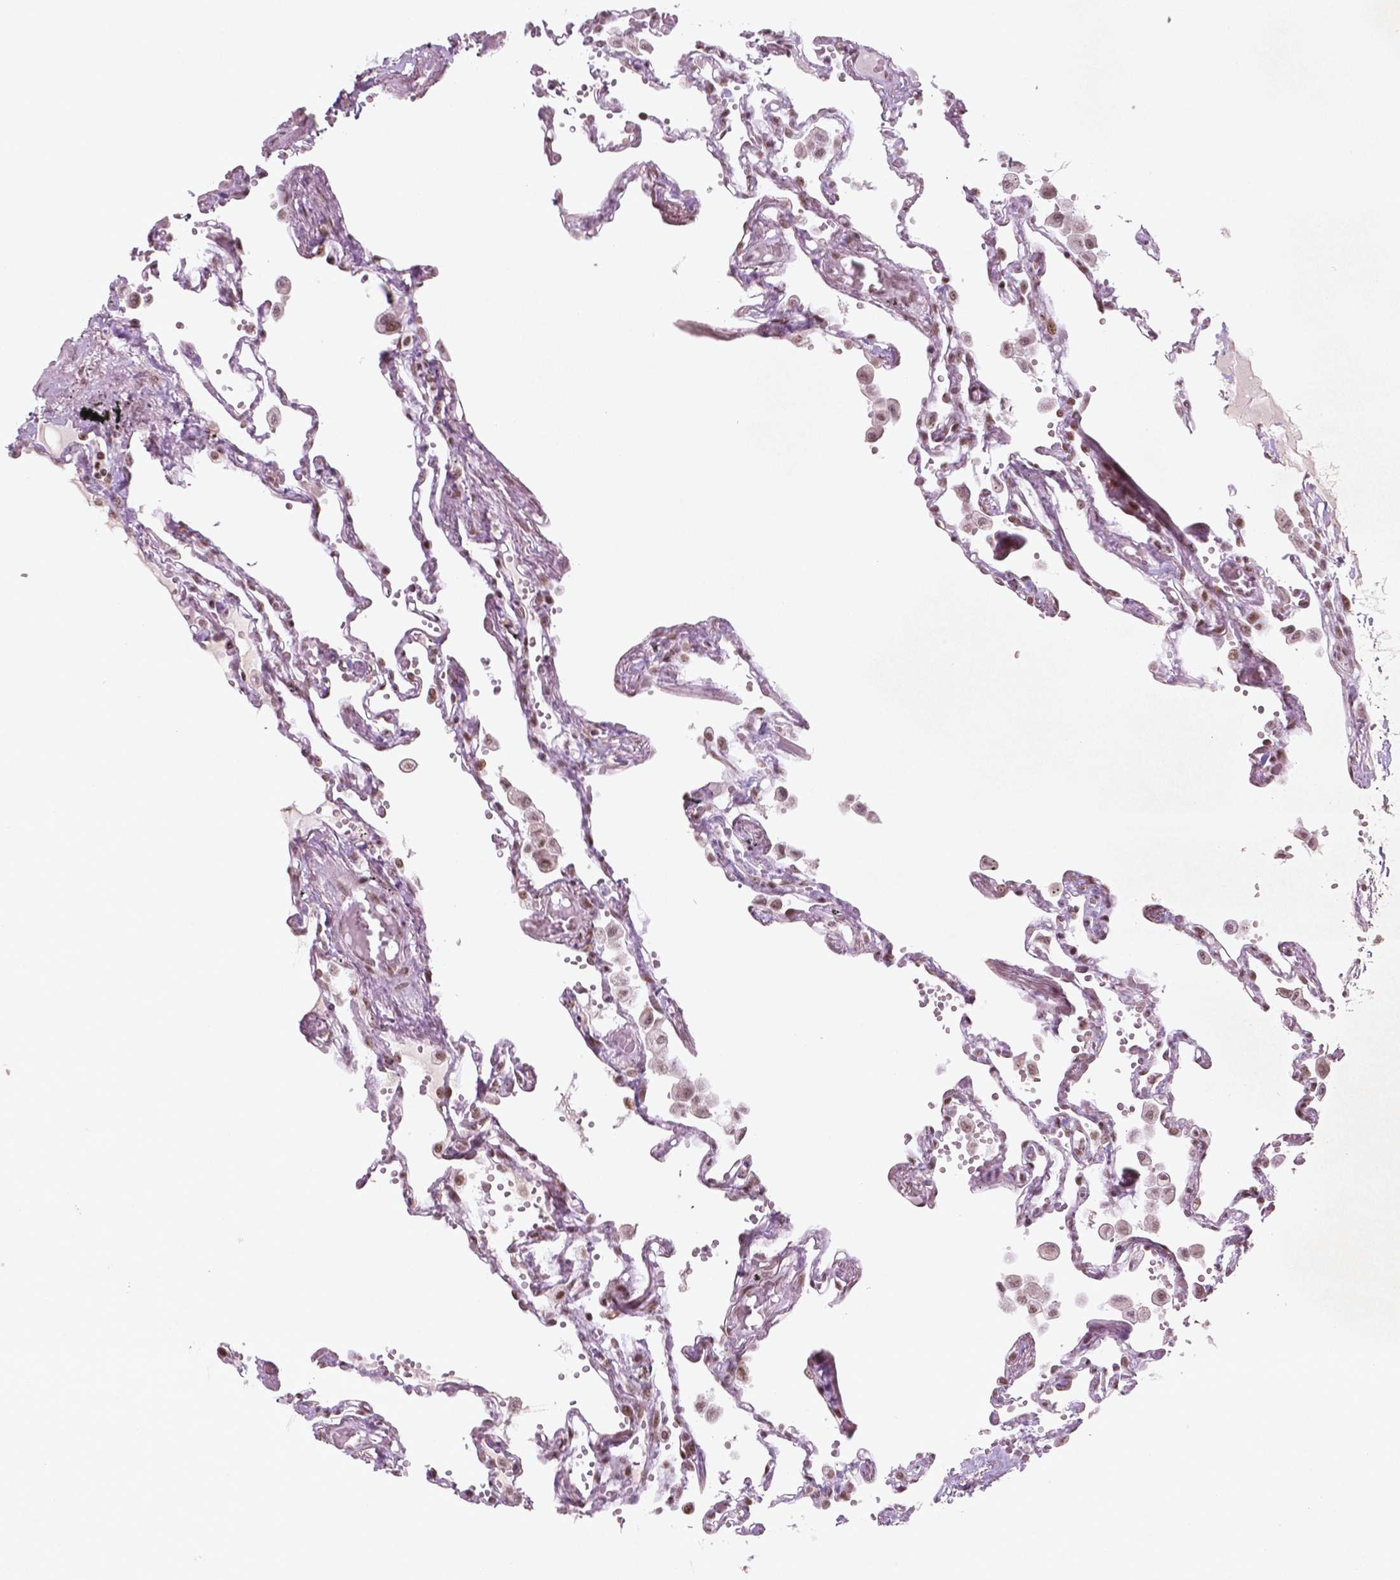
{"staining": {"intensity": "moderate", "quantity": ">75%", "location": "nuclear"}, "tissue": "lung", "cell_type": "Alveolar cells", "image_type": "normal", "snomed": [{"axis": "morphology", "description": "Normal tissue, NOS"}, {"axis": "morphology", "description": "Adenocarcinoma, NOS"}, {"axis": "topography", "description": "Cartilage tissue"}, {"axis": "topography", "description": "Lung"}], "caption": "DAB immunohistochemical staining of unremarkable lung shows moderate nuclear protein expression in about >75% of alveolar cells. (DAB IHC, brown staining for protein, blue staining for nuclei).", "gene": "HMG20B", "patient": {"sex": "female", "age": 67}}